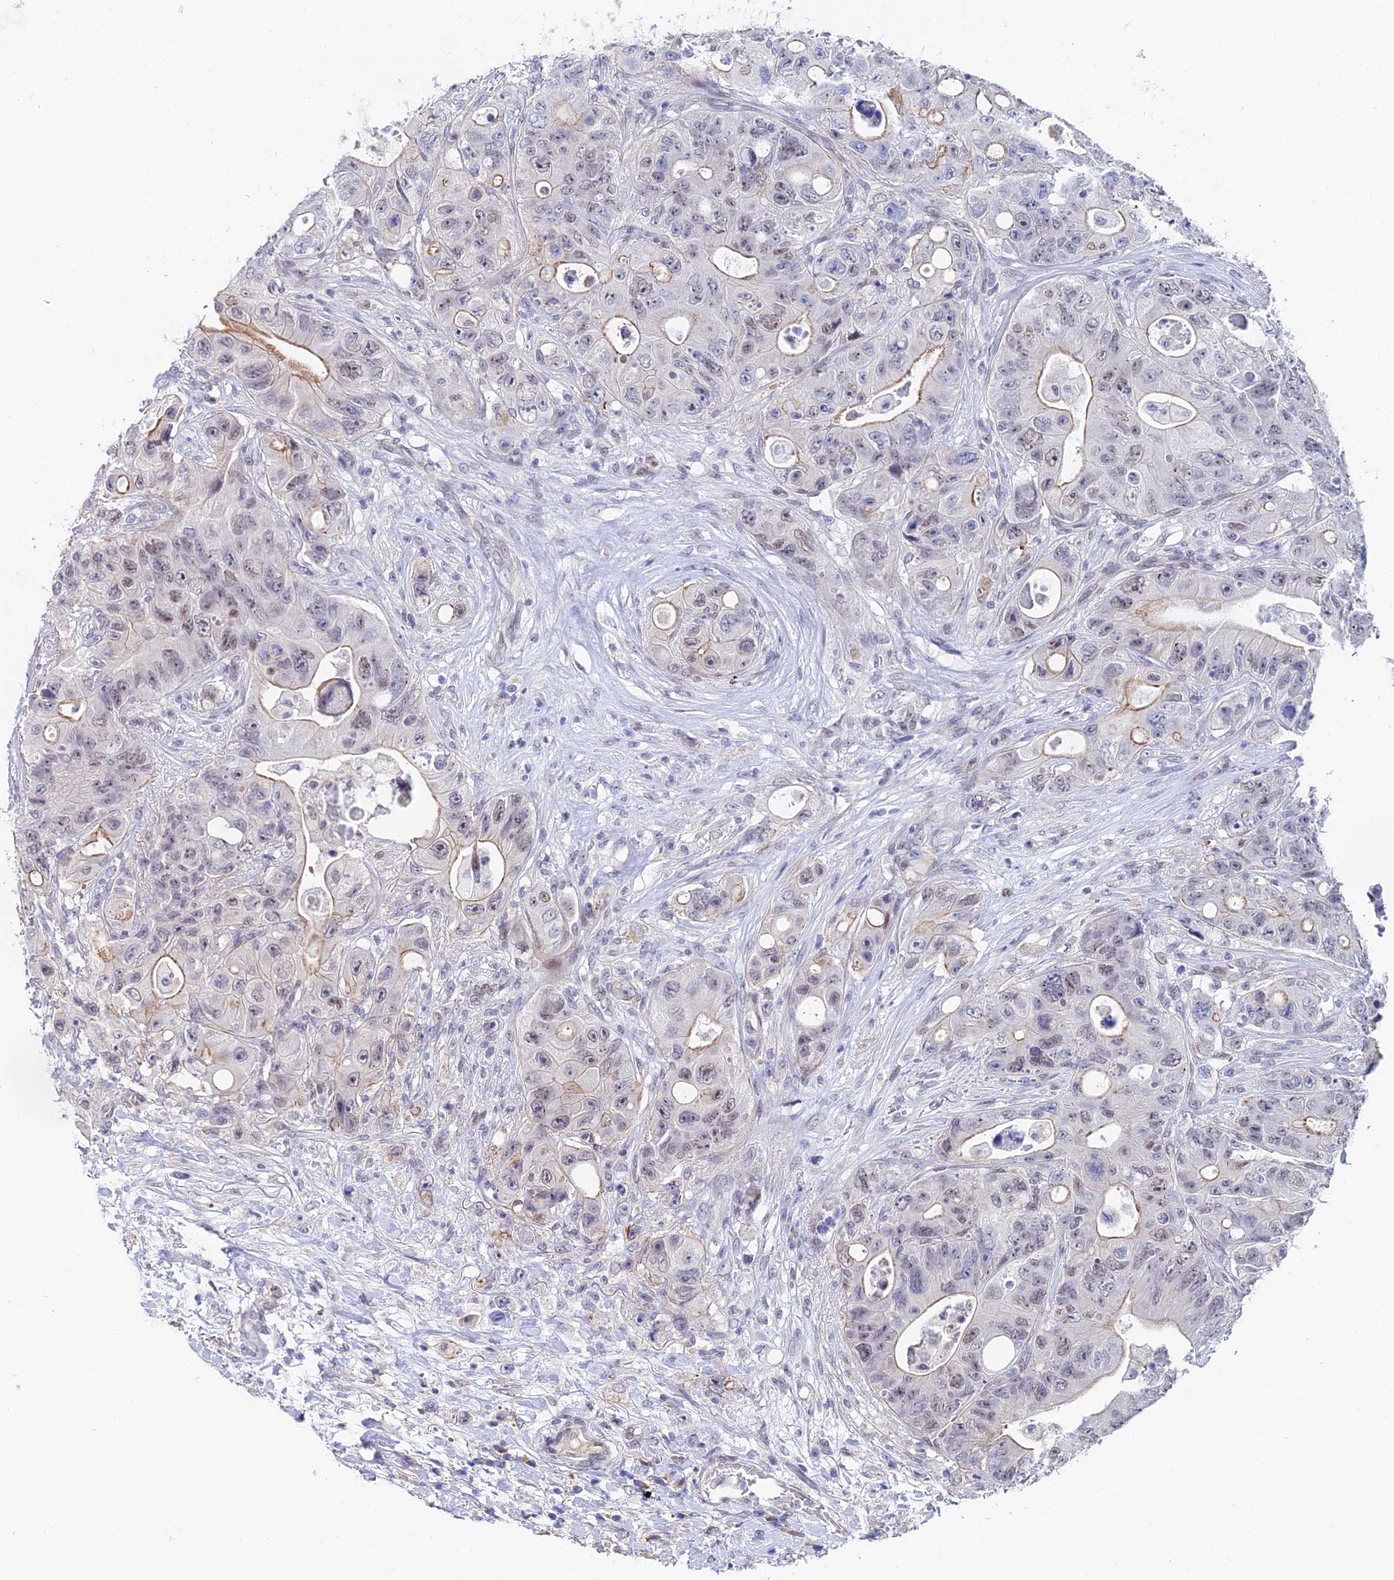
{"staining": {"intensity": "weak", "quantity": "<25%", "location": "cytoplasmic/membranous,nuclear"}, "tissue": "colorectal cancer", "cell_type": "Tumor cells", "image_type": "cancer", "snomed": [{"axis": "morphology", "description": "Adenocarcinoma, NOS"}, {"axis": "topography", "description": "Colon"}], "caption": "High power microscopy micrograph of an immunohistochemistry (IHC) photomicrograph of colorectal cancer (adenocarcinoma), revealing no significant staining in tumor cells.", "gene": "TRIM24", "patient": {"sex": "female", "age": 46}}